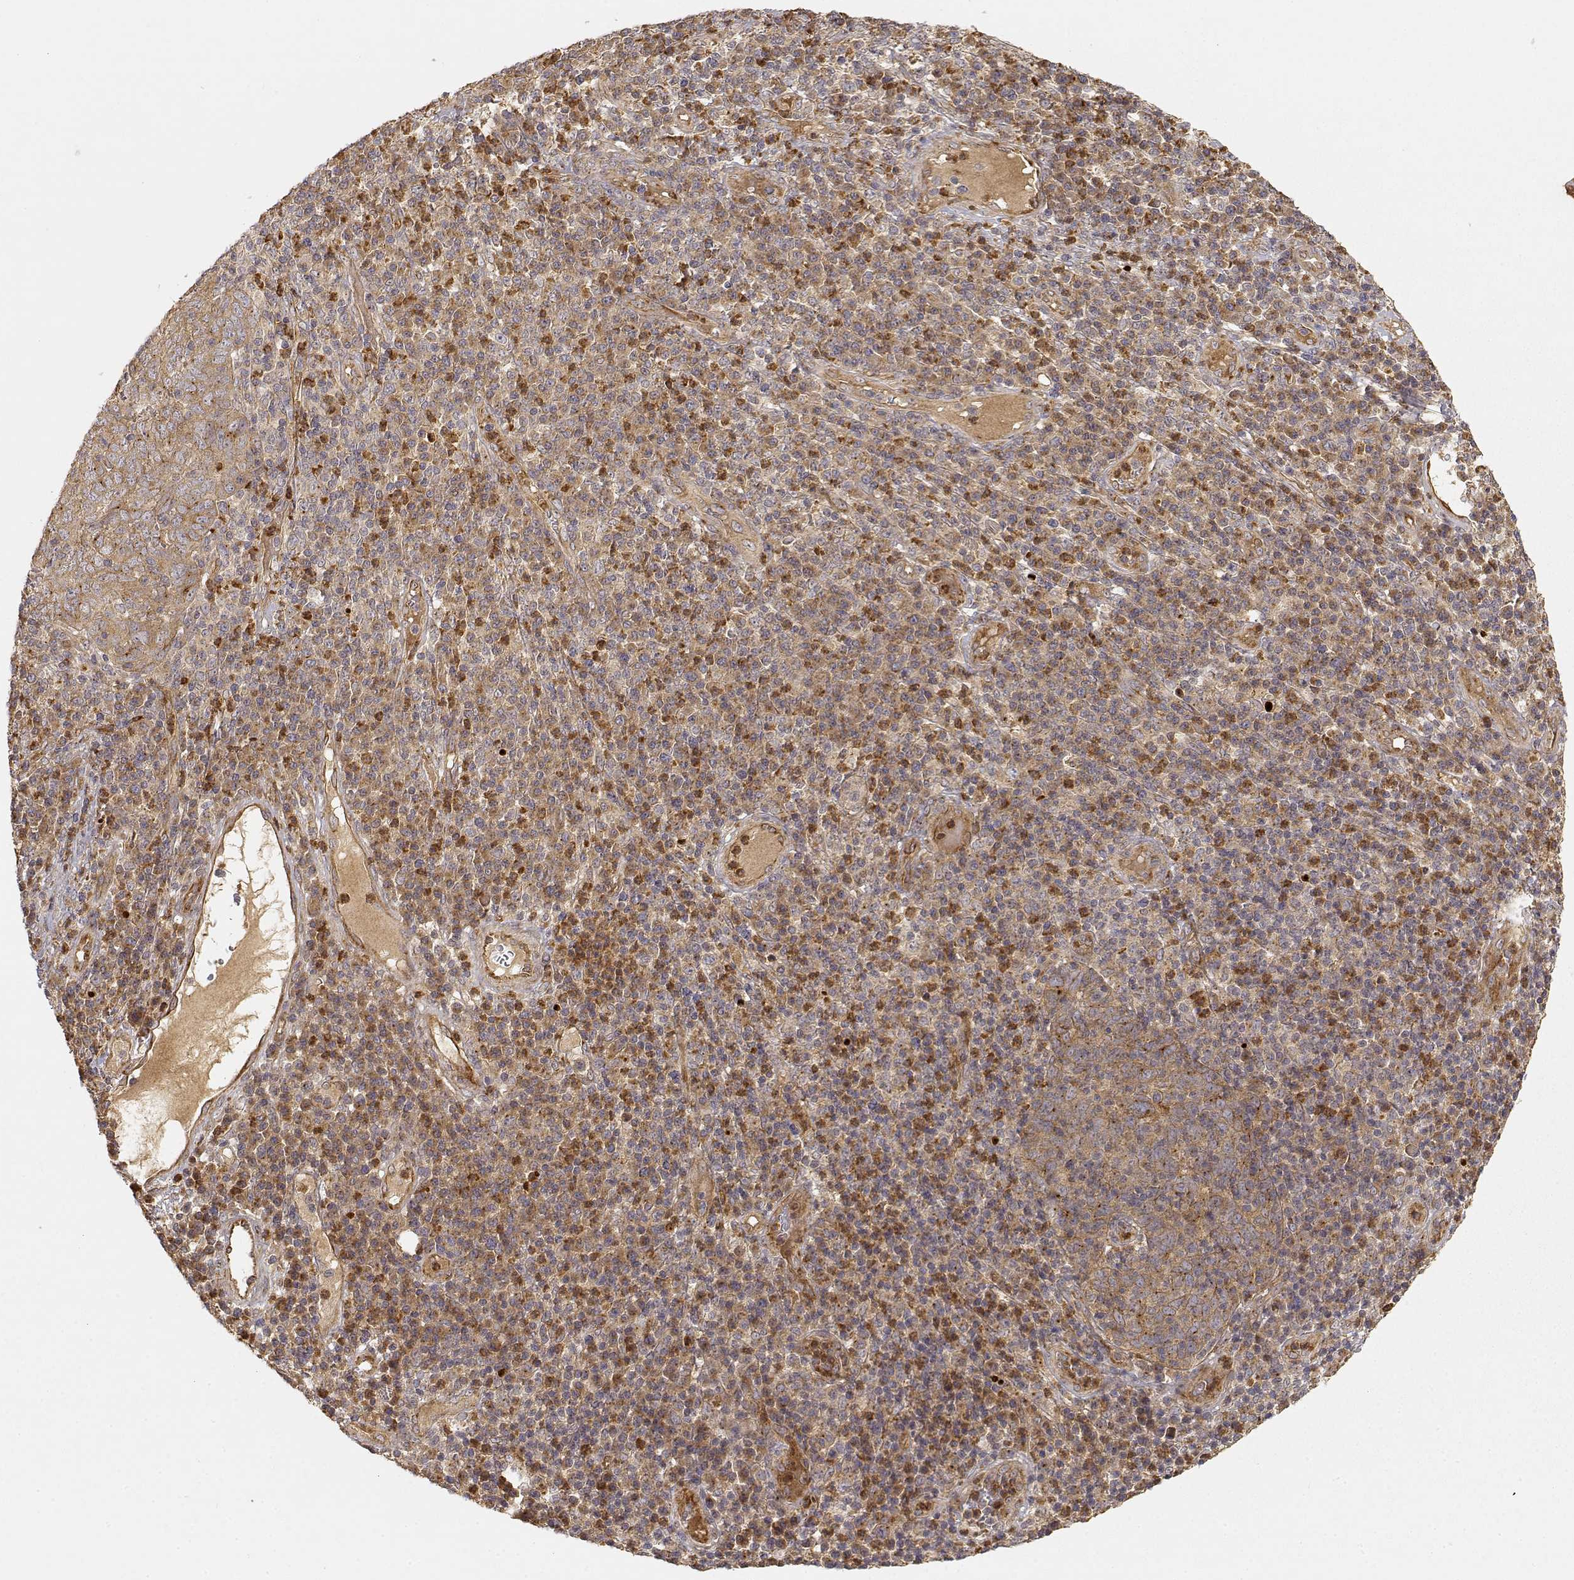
{"staining": {"intensity": "moderate", "quantity": ">75%", "location": "cytoplasmic/membranous"}, "tissue": "skin cancer", "cell_type": "Tumor cells", "image_type": "cancer", "snomed": [{"axis": "morphology", "description": "Squamous cell carcinoma, NOS"}, {"axis": "topography", "description": "Skin"}, {"axis": "topography", "description": "Anal"}], "caption": "Brown immunohistochemical staining in human skin squamous cell carcinoma exhibits moderate cytoplasmic/membranous staining in approximately >75% of tumor cells.", "gene": "CDK5RAP2", "patient": {"sex": "female", "age": 51}}